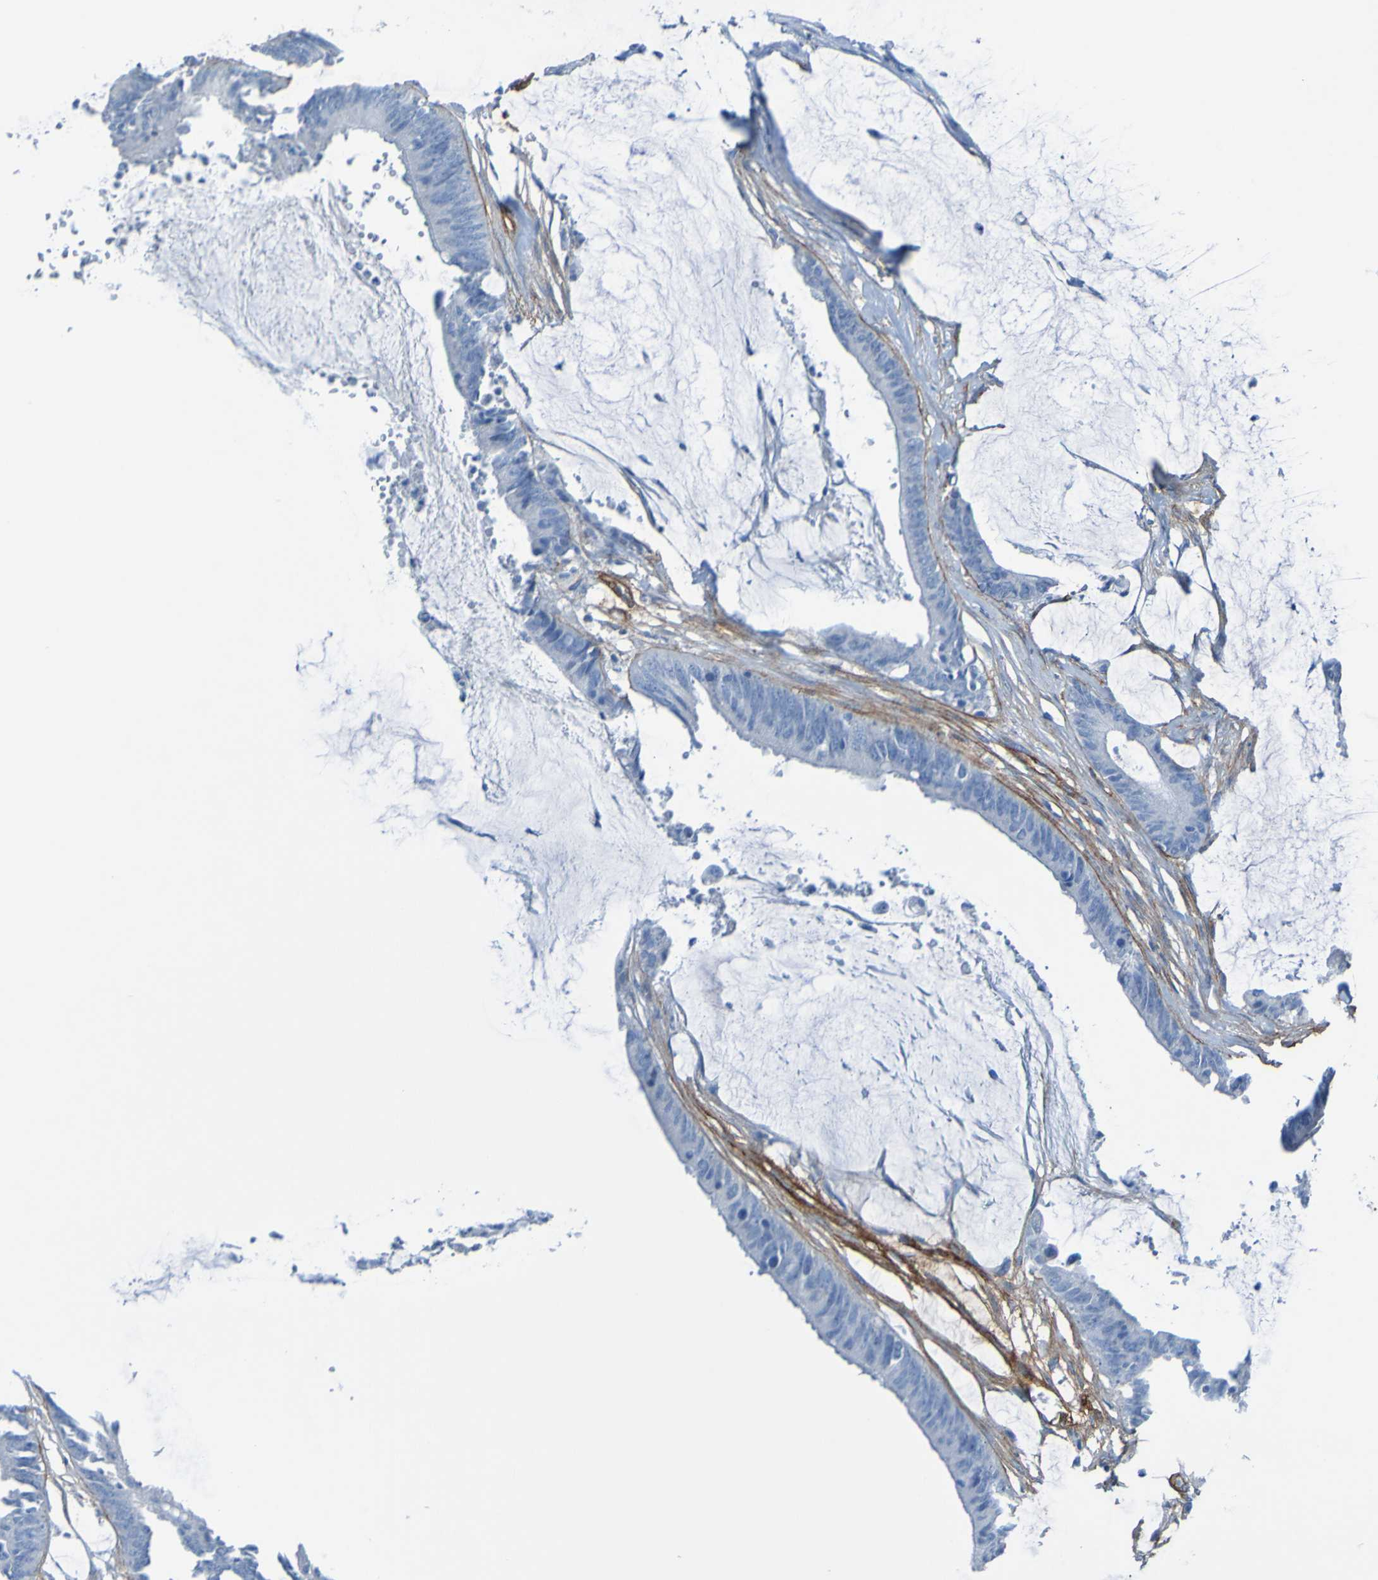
{"staining": {"intensity": "negative", "quantity": "none", "location": "none"}, "tissue": "colorectal cancer", "cell_type": "Tumor cells", "image_type": "cancer", "snomed": [{"axis": "morphology", "description": "Adenocarcinoma, NOS"}, {"axis": "topography", "description": "Rectum"}], "caption": "IHC micrograph of adenocarcinoma (colorectal) stained for a protein (brown), which exhibits no positivity in tumor cells. (Immunohistochemistry, brightfield microscopy, high magnification).", "gene": "COL4A2", "patient": {"sex": "female", "age": 66}}